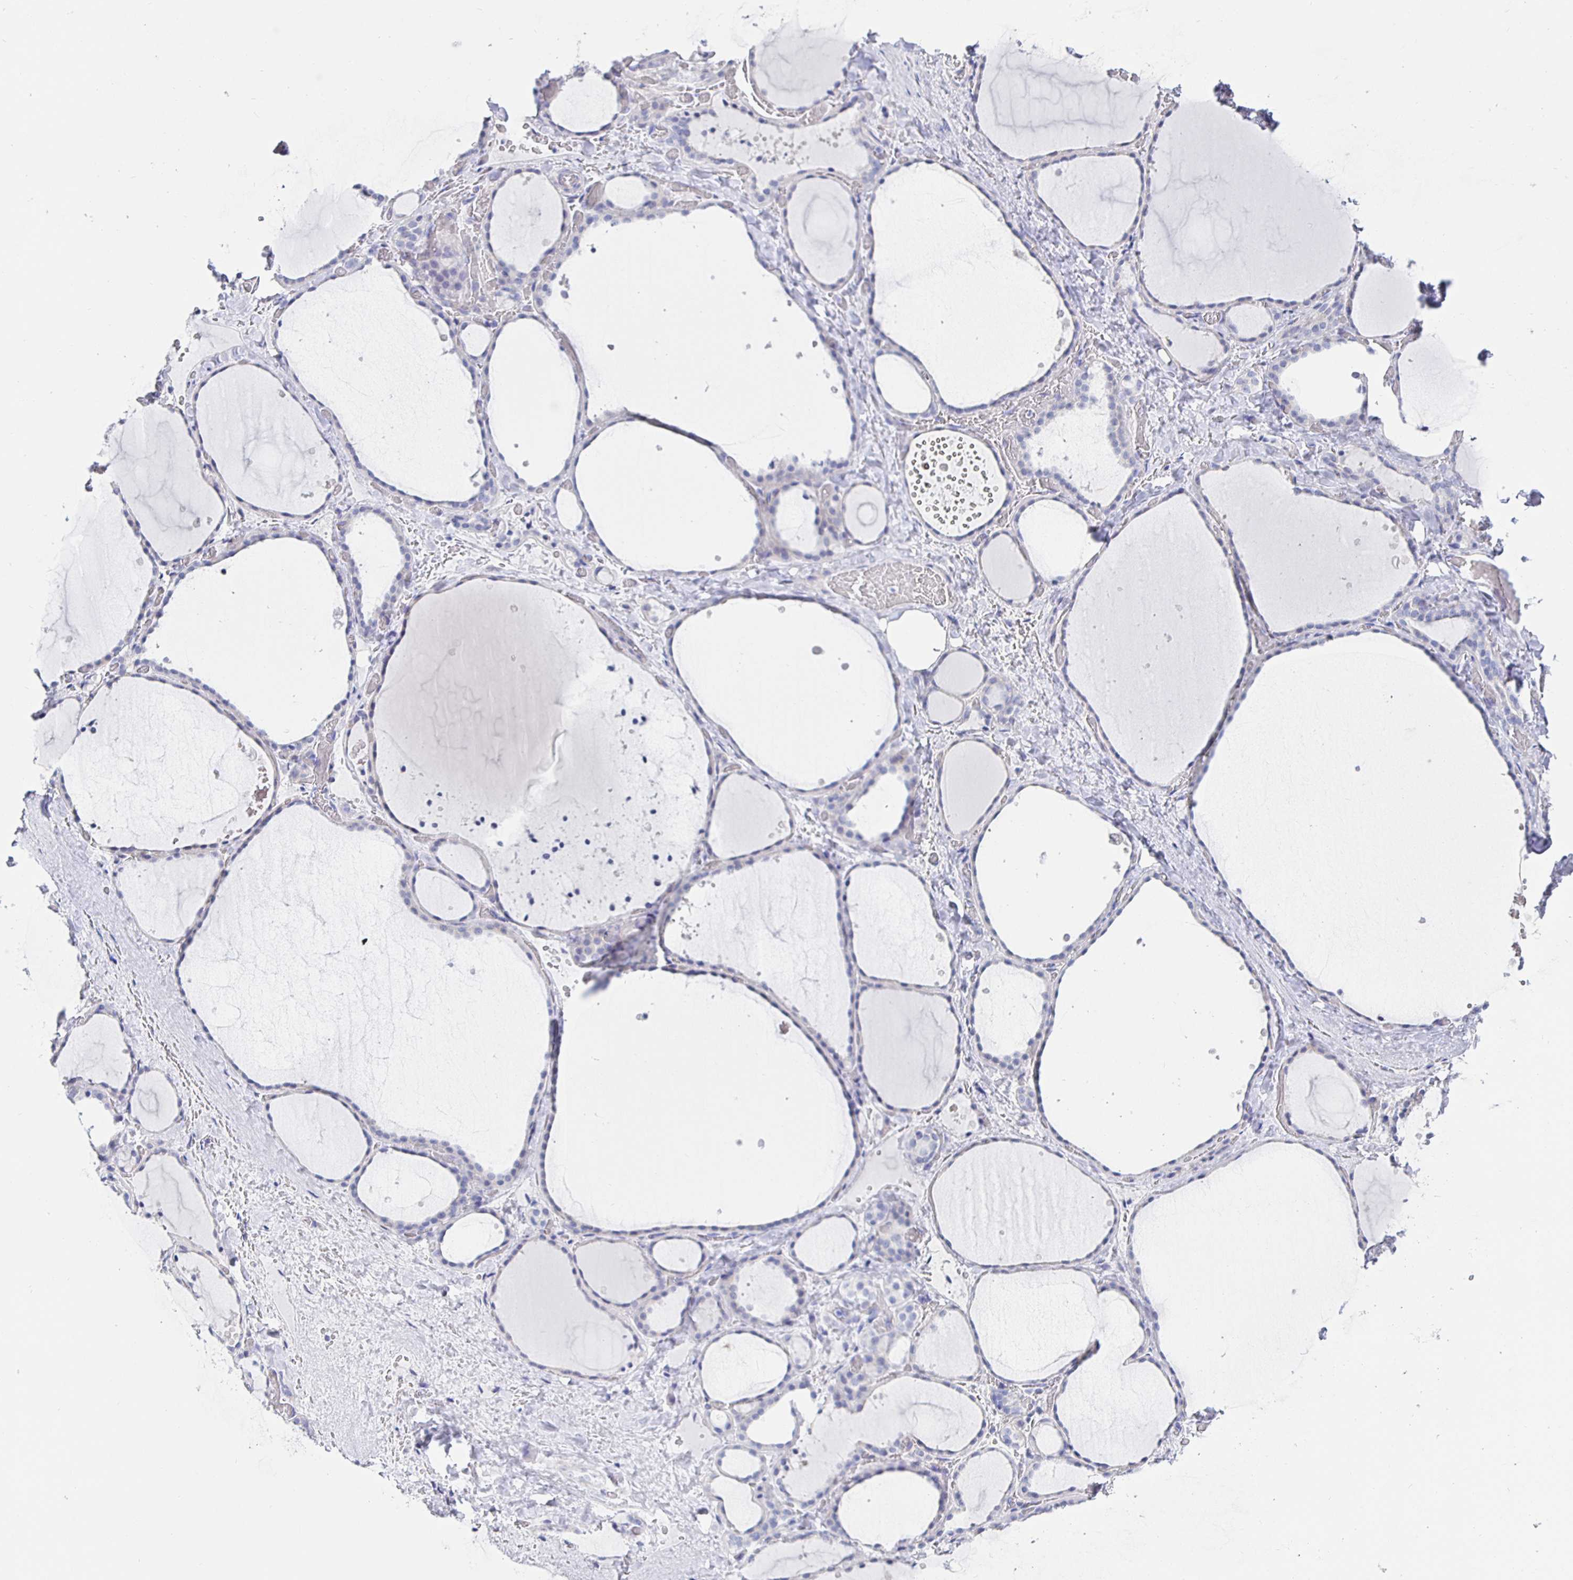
{"staining": {"intensity": "negative", "quantity": "none", "location": "none"}, "tissue": "thyroid gland", "cell_type": "Glandular cells", "image_type": "normal", "snomed": [{"axis": "morphology", "description": "Normal tissue, NOS"}, {"axis": "topography", "description": "Thyroid gland"}], "caption": "Immunohistochemistry of normal thyroid gland demonstrates no positivity in glandular cells.", "gene": "HSPA4L", "patient": {"sex": "female", "age": 36}}